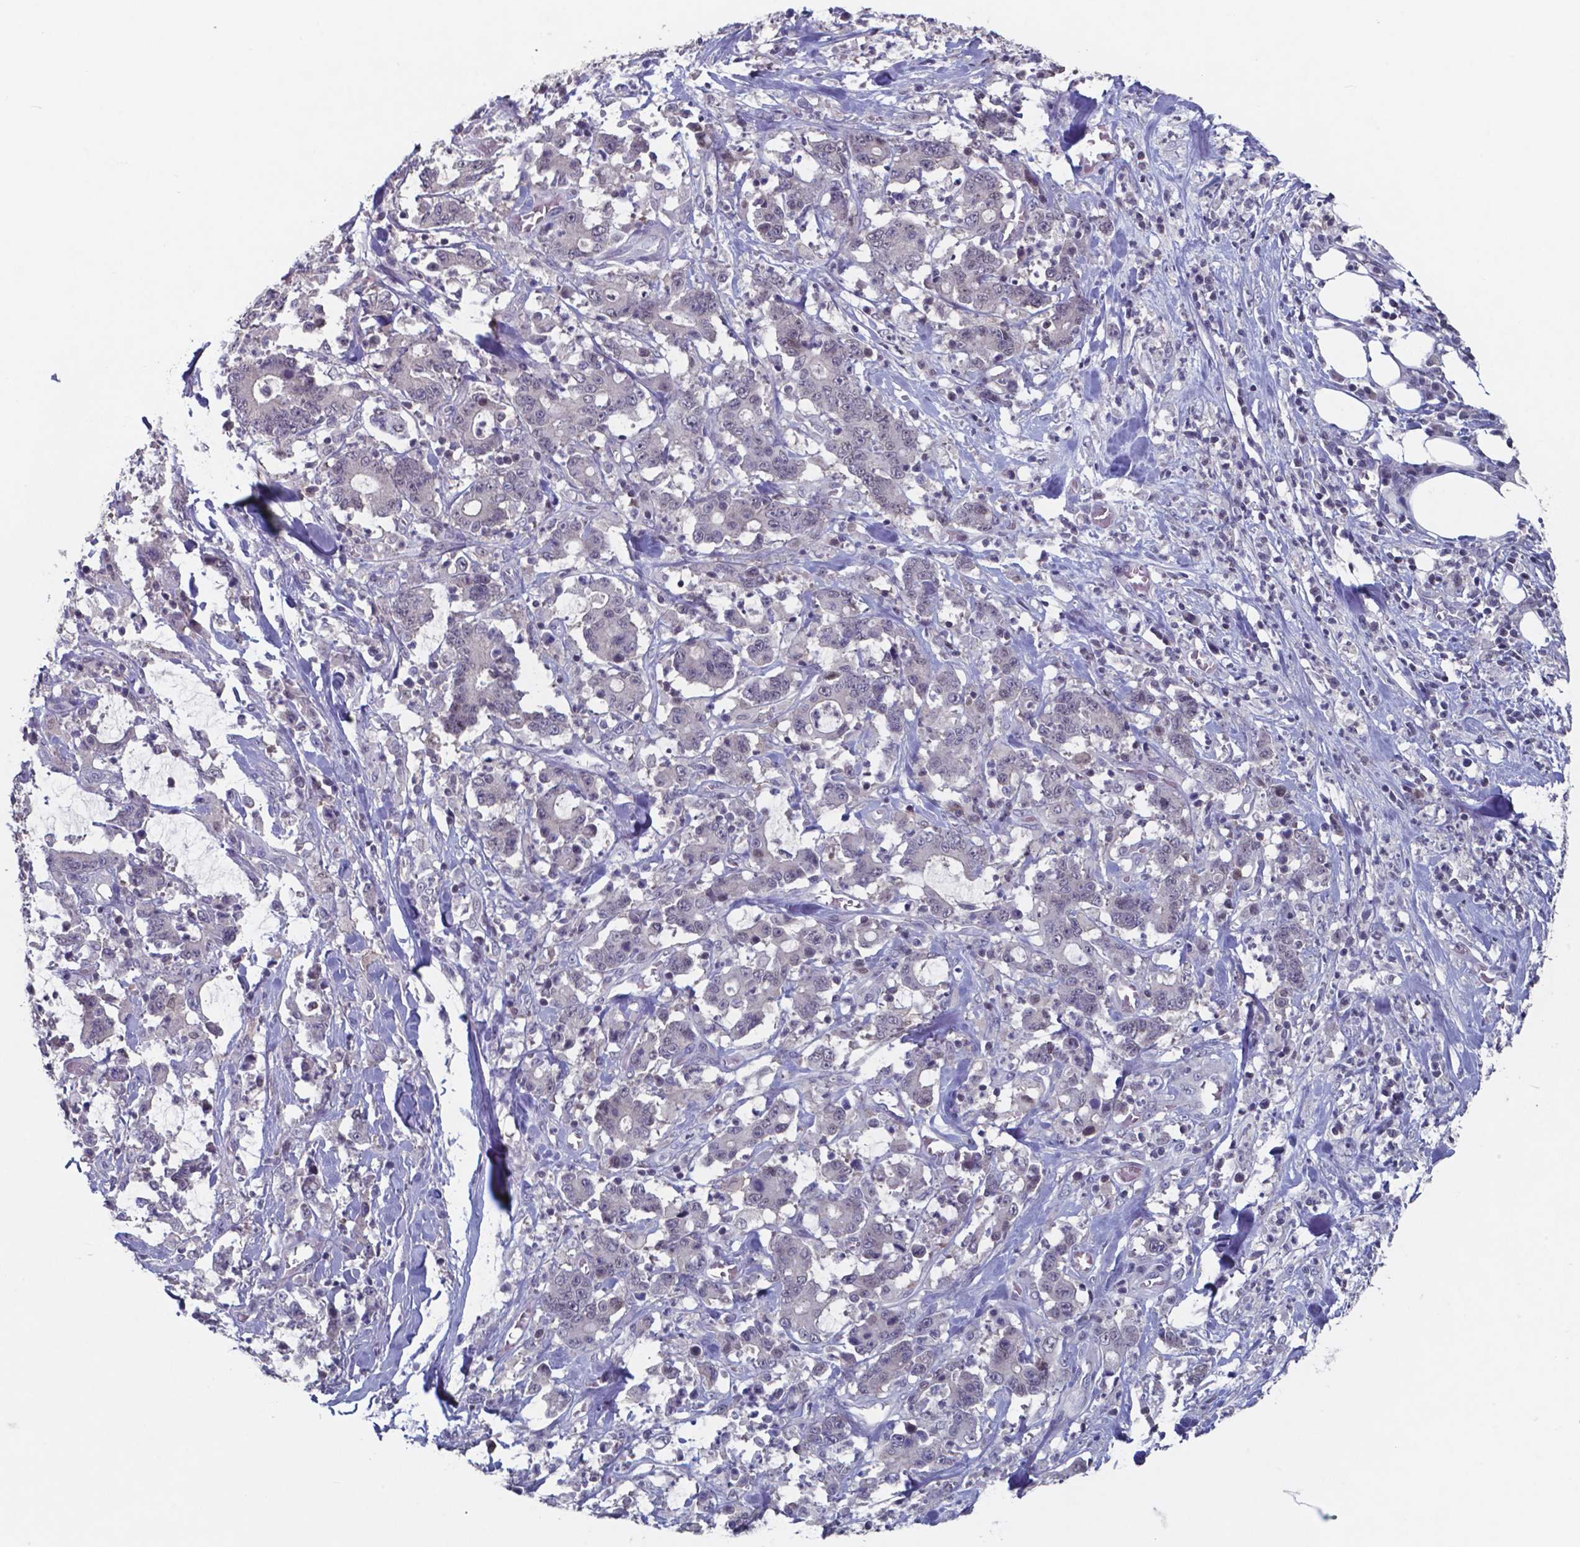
{"staining": {"intensity": "negative", "quantity": "none", "location": "none"}, "tissue": "stomach cancer", "cell_type": "Tumor cells", "image_type": "cancer", "snomed": [{"axis": "morphology", "description": "Adenocarcinoma, NOS"}, {"axis": "topography", "description": "Stomach, upper"}], "caption": "DAB (3,3'-diaminobenzidine) immunohistochemical staining of human stomach cancer demonstrates no significant staining in tumor cells.", "gene": "TDP2", "patient": {"sex": "male", "age": 68}}